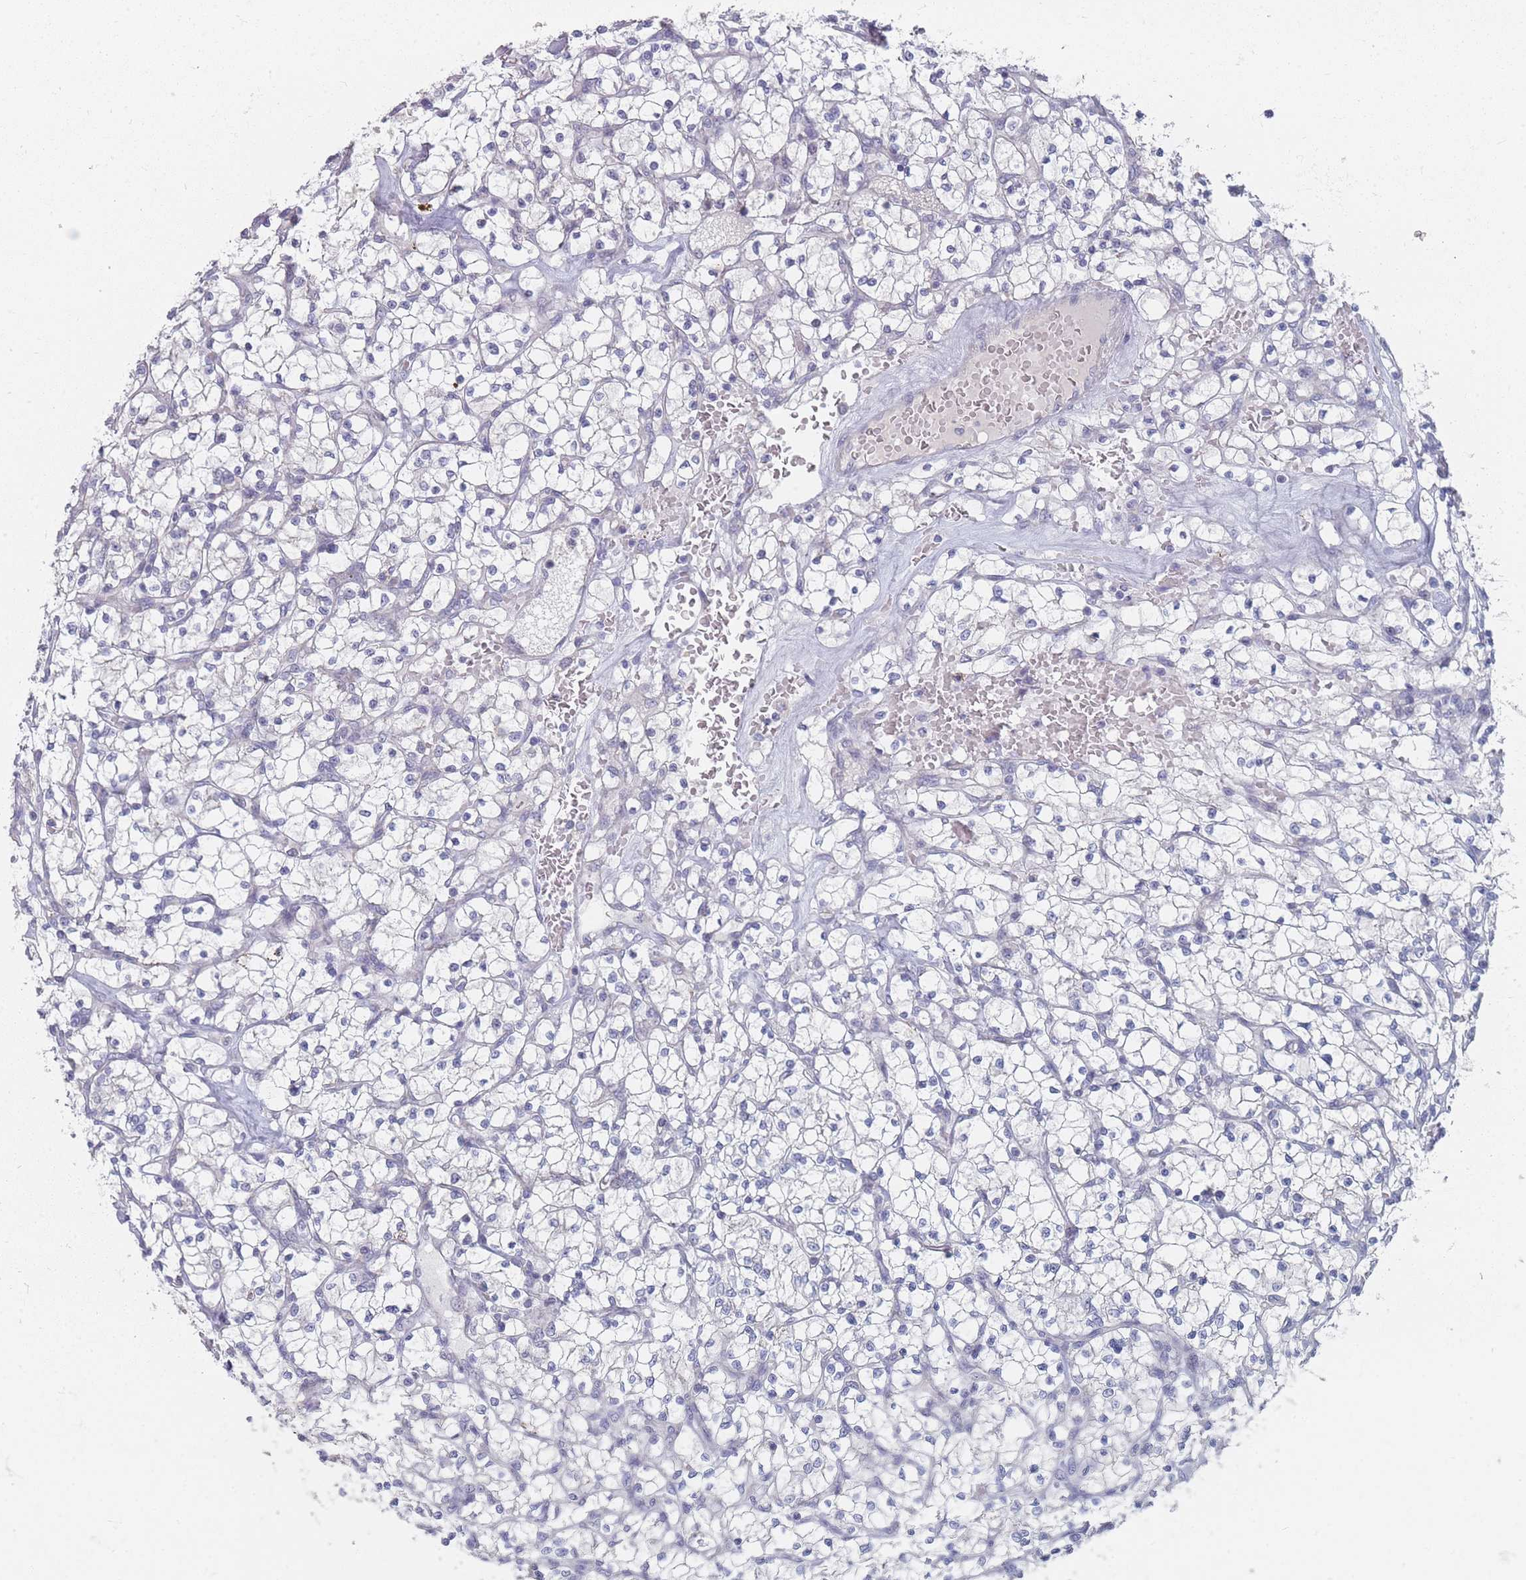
{"staining": {"intensity": "negative", "quantity": "none", "location": "none"}, "tissue": "renal cancer", "cell_type": "Tumor cells", "image_type": "cancer", "snomed": [{"axis": "morphology", "description": "Adenocarcinoma, NOS"}, {"axis": "topography", "description": "Kidney"}], "caption": "IHC micrograph of renal cancer (adenocarcinoma) stained for a protein (brown), which demonstrates no expression in tumor cells.", "gene": "RNF8", "patient": {"sex": "female", "age": 64}}